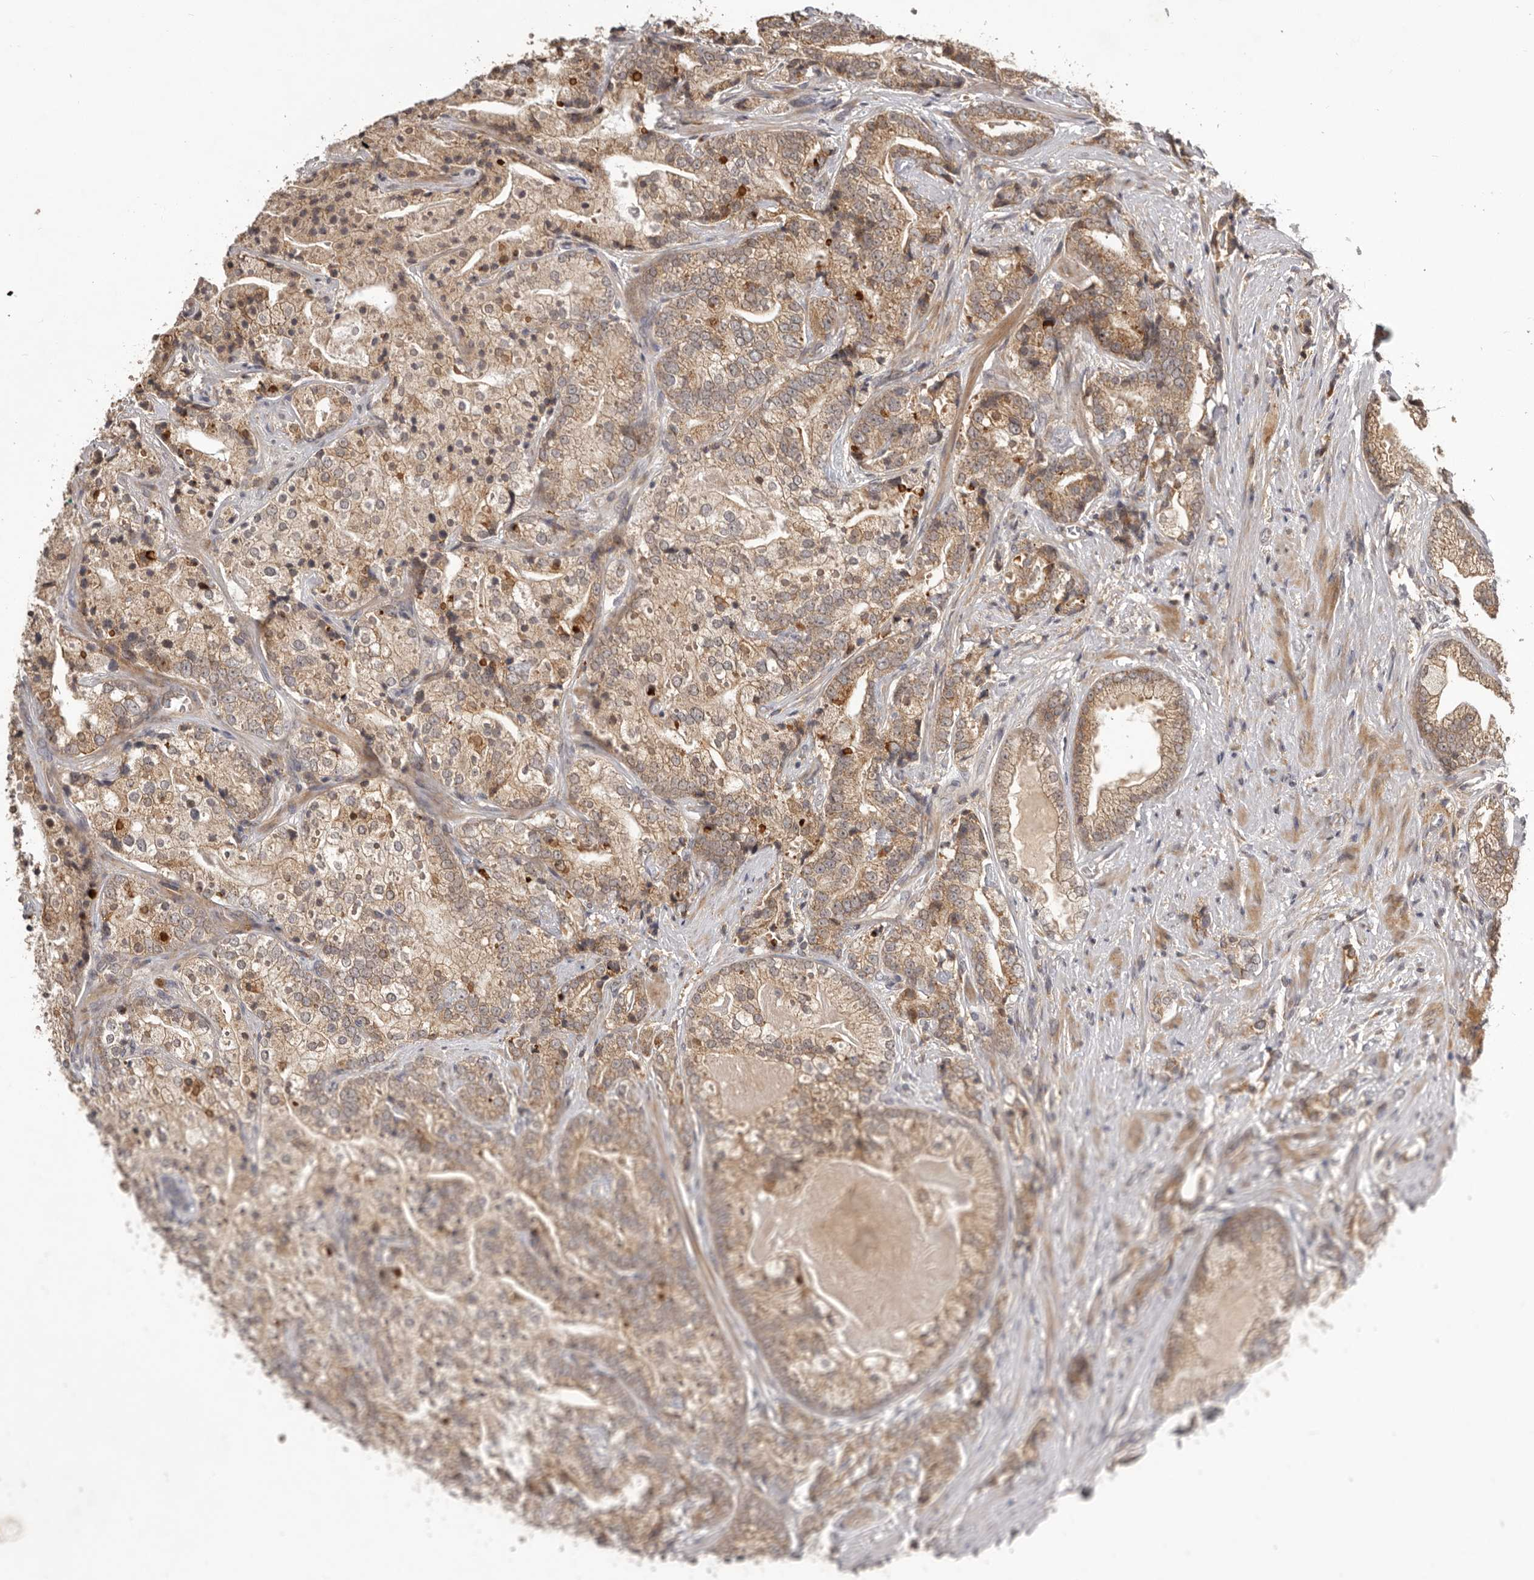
{"staining": {"intensity": "weak", "quantity": ">75%", "location": "cytoplasmic/membranous"}, "tissue": "prostate cancer", "cell_type": "Tumor cells", "image_type": "cancer", "snomed": [{"axis": "morphology", "description": "Adenocarcinoma, High grade"}, {"axis": "topography", "description": "Prostate"}], "caption": "Immunohistochemistry (DAB) staining of prostate high-grade adenocarcinoma displays weak cytoplasmic/membranous protein expression in approximately >75% of tumor cells.", "gene": "RNF187", "patient": {"sex": "male", "age": 57}}